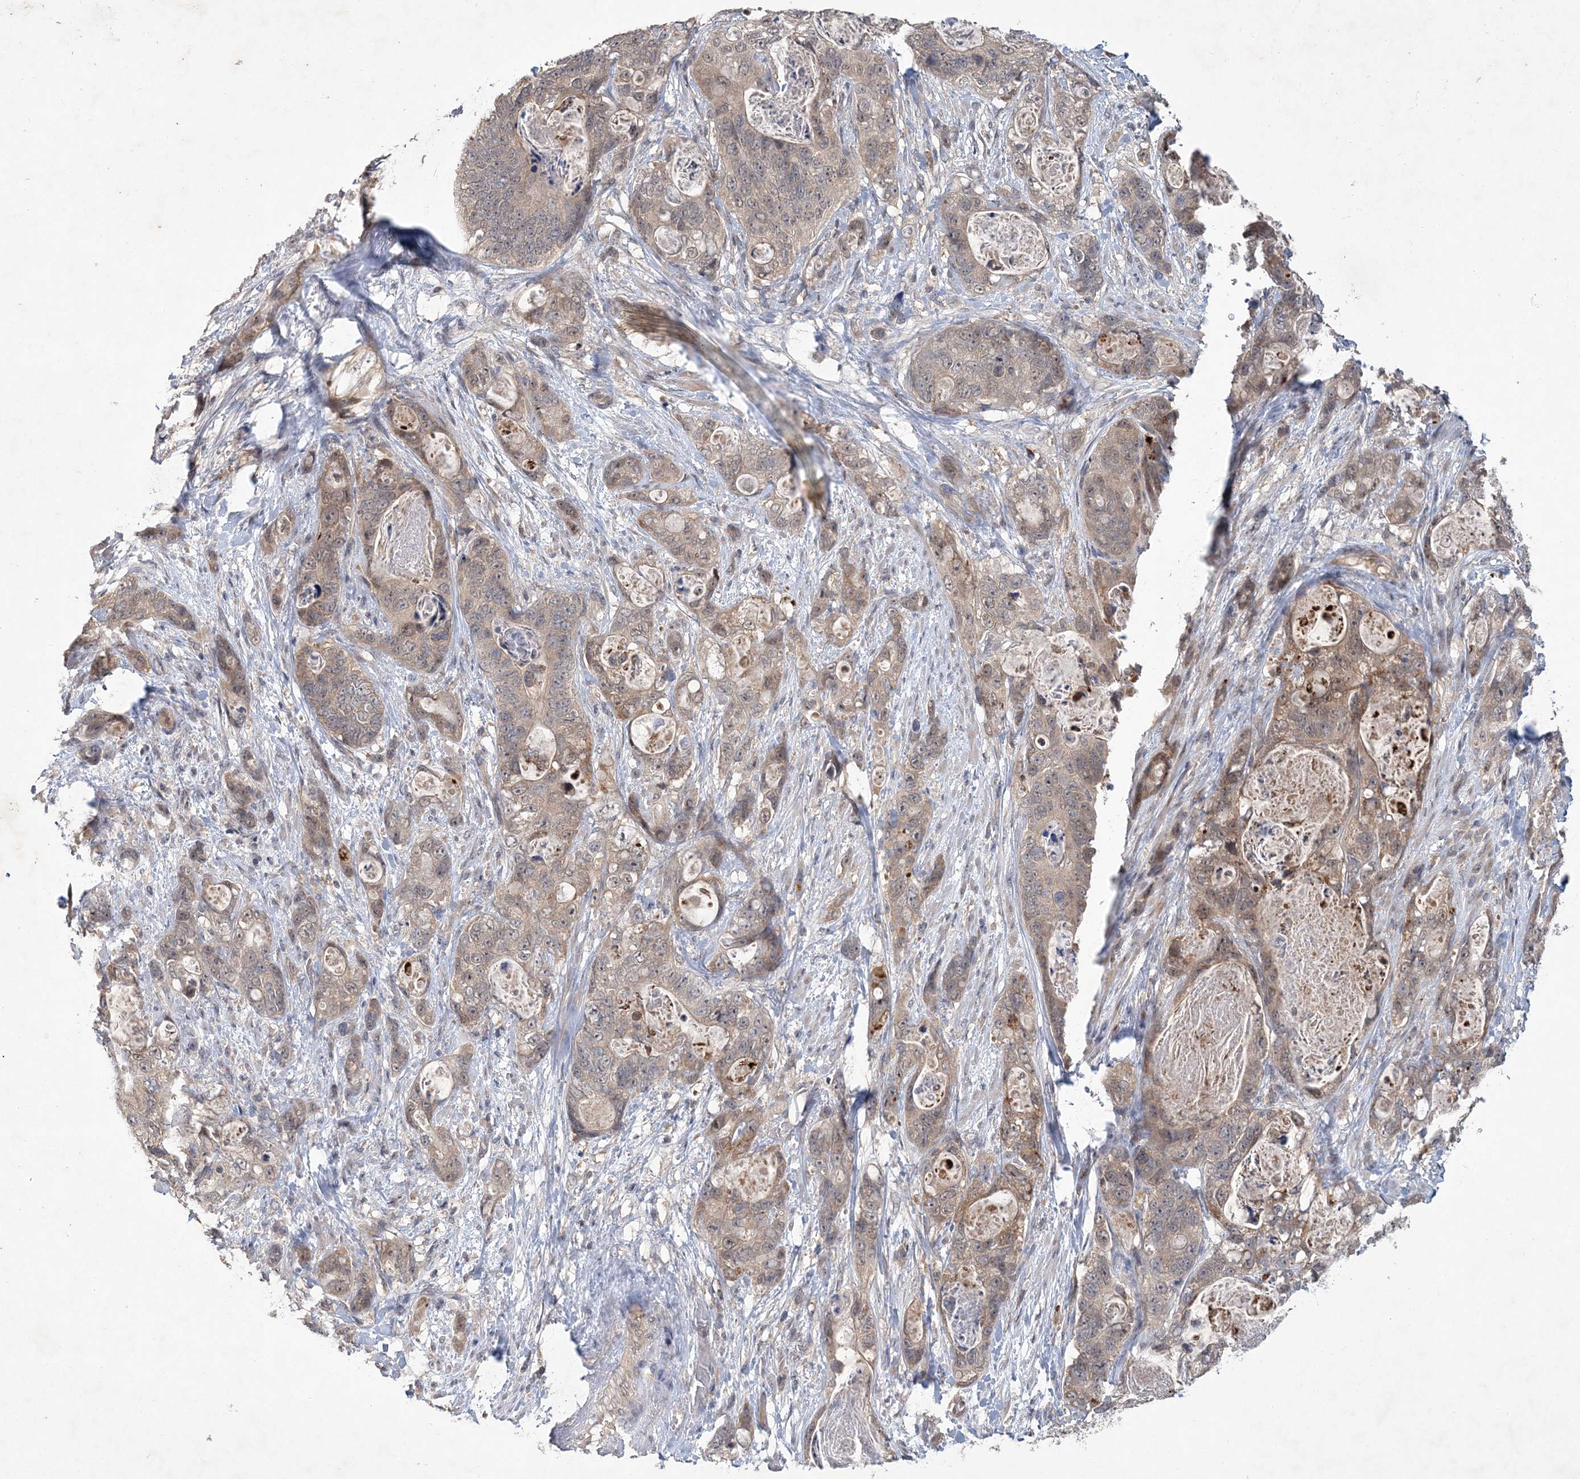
{"staining": {"intensity": "weak", "quantity": "25%-75%", "location": "cytoplasmic/membranous"}, "tissue": "stomach cancer", "cell_type": "Tumor cells", "image_type": "cancer", "snomed": [{"axis": "morphology", "description": "Normal tissue, NOS"}, {"axis": "morphology", "description": "Adenocarcinoma, NOS"}, {"axis": "topography", "description": "Stomach"}], "caption": "This image exhibits stomach cancer stained with immunohistochemistry (IHC) to label a protein in brown. The cytoplasmic/membranous of tumor cells show weak positivity for the protein. Nuclei are counter-stained blue.", "gene": "RNF25", "patient": {"sex": "female", "age": 89}}